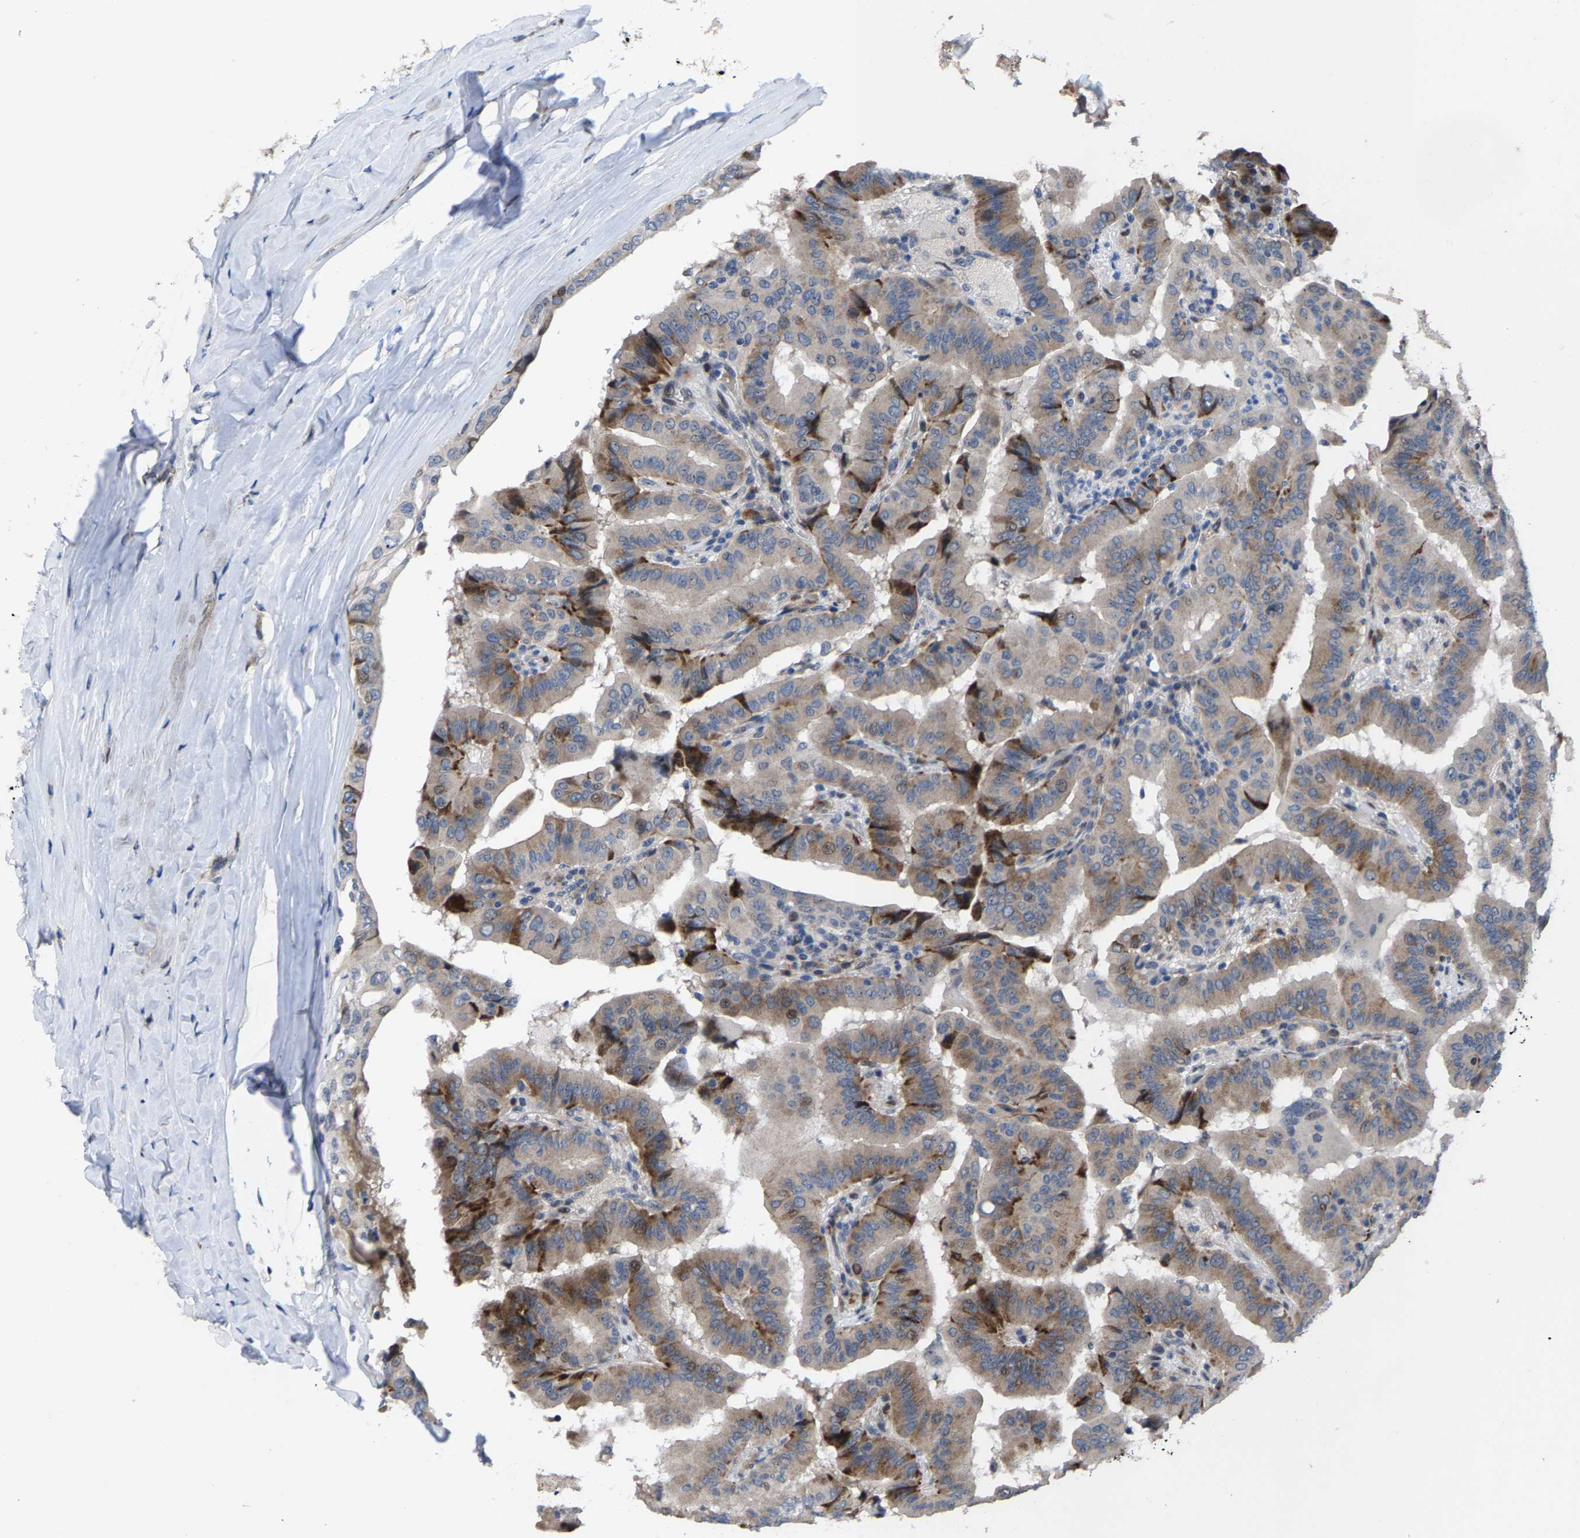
{"staining": {"intensity": "strong", "quantity": "<25%", "location": "cytoplasmic/membranous"}, "tissue": "thyroid cancer", "cell_type": "Tumor cells", "image_type": "cancer", "snomed": [{"axis": "morphology", "description": "Papillary adenocarcinoma, NOS"}, {"axis": "topography", "description": "Thyroid gland"}], "caption": "Immunohistochemistry of human thyroid cancer reveals medium levels of strong cytoplasmic/membranous positivity in approximately <25% of tumor cells. (brown staining indicates protein expression, while blue staining denotes nuclei).", "gene": "HAUS6", "patient": {"sex": "male", "age": 33}}